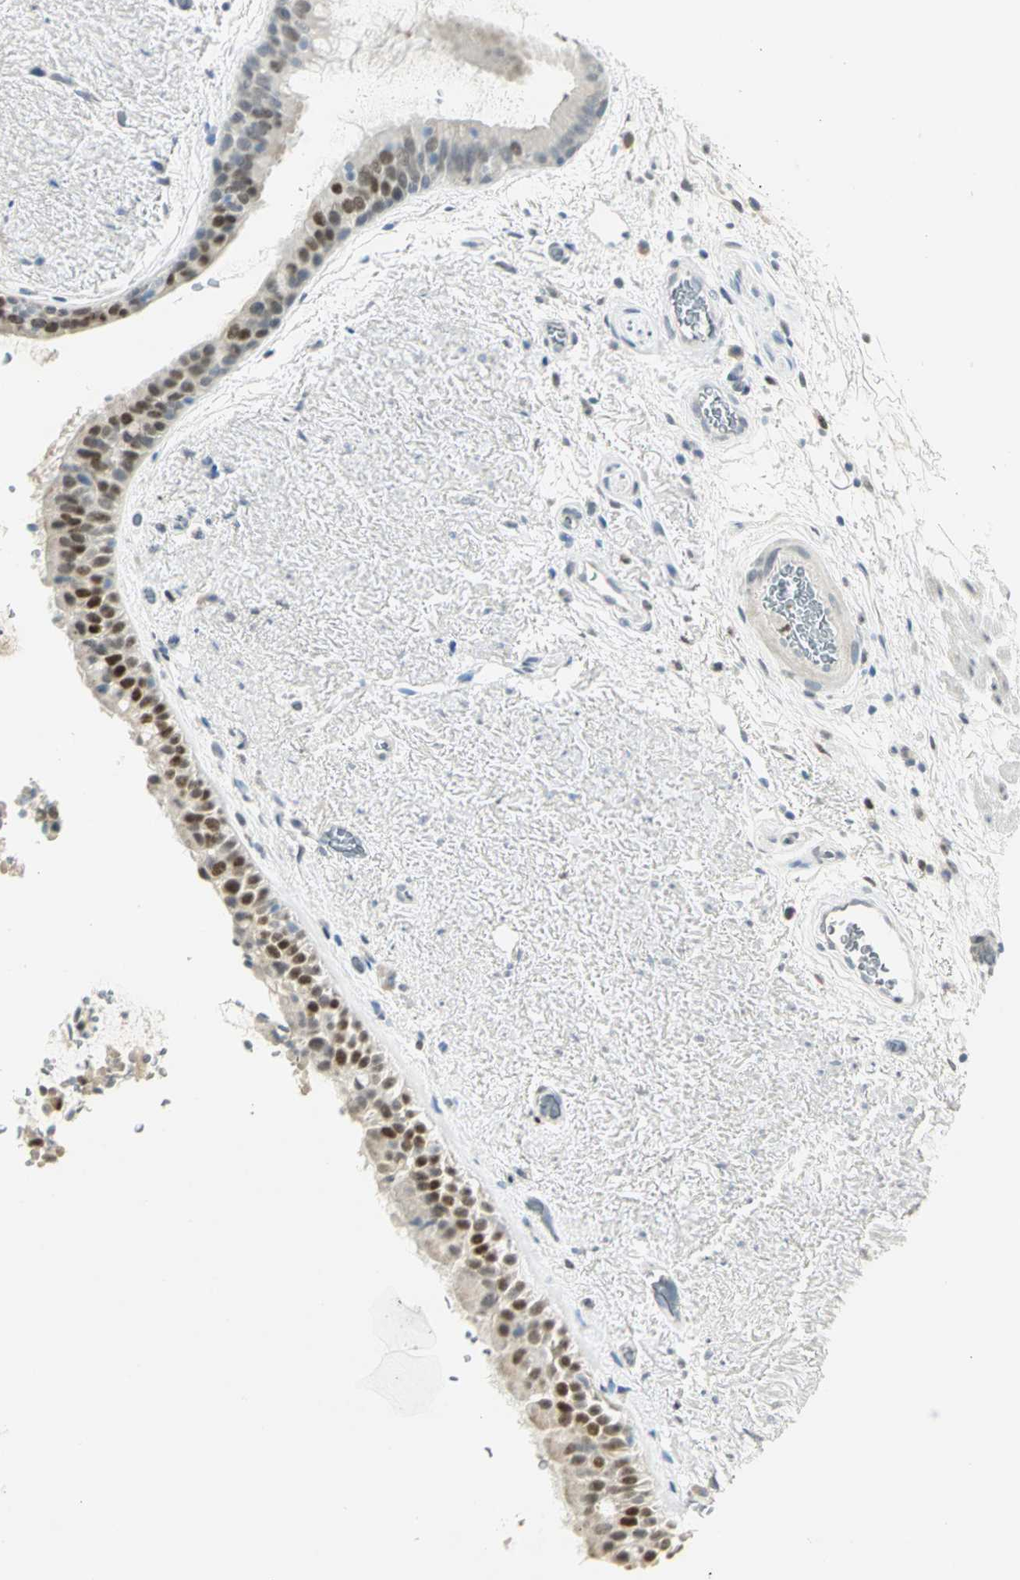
{"staining": {"intensity": "strong", "quantity": ">75%", "location": "nuclear"}, "tissue": "bronchus", "cell_type": "Respiratory epithelial cells", "image_type": "normal", "snomed": [{"axis": "morphology", "description": "Normal tissue, NOS"}, {"axis": "topography", "description": "Bronchus"}], "caption": "Protein analysis of normal bronchus exhibits strong nuclear expression in approximately >75% of respiratory epithelial cells.", "gene": "BCL6", "patient": {"sex": "female", "age": 54}}